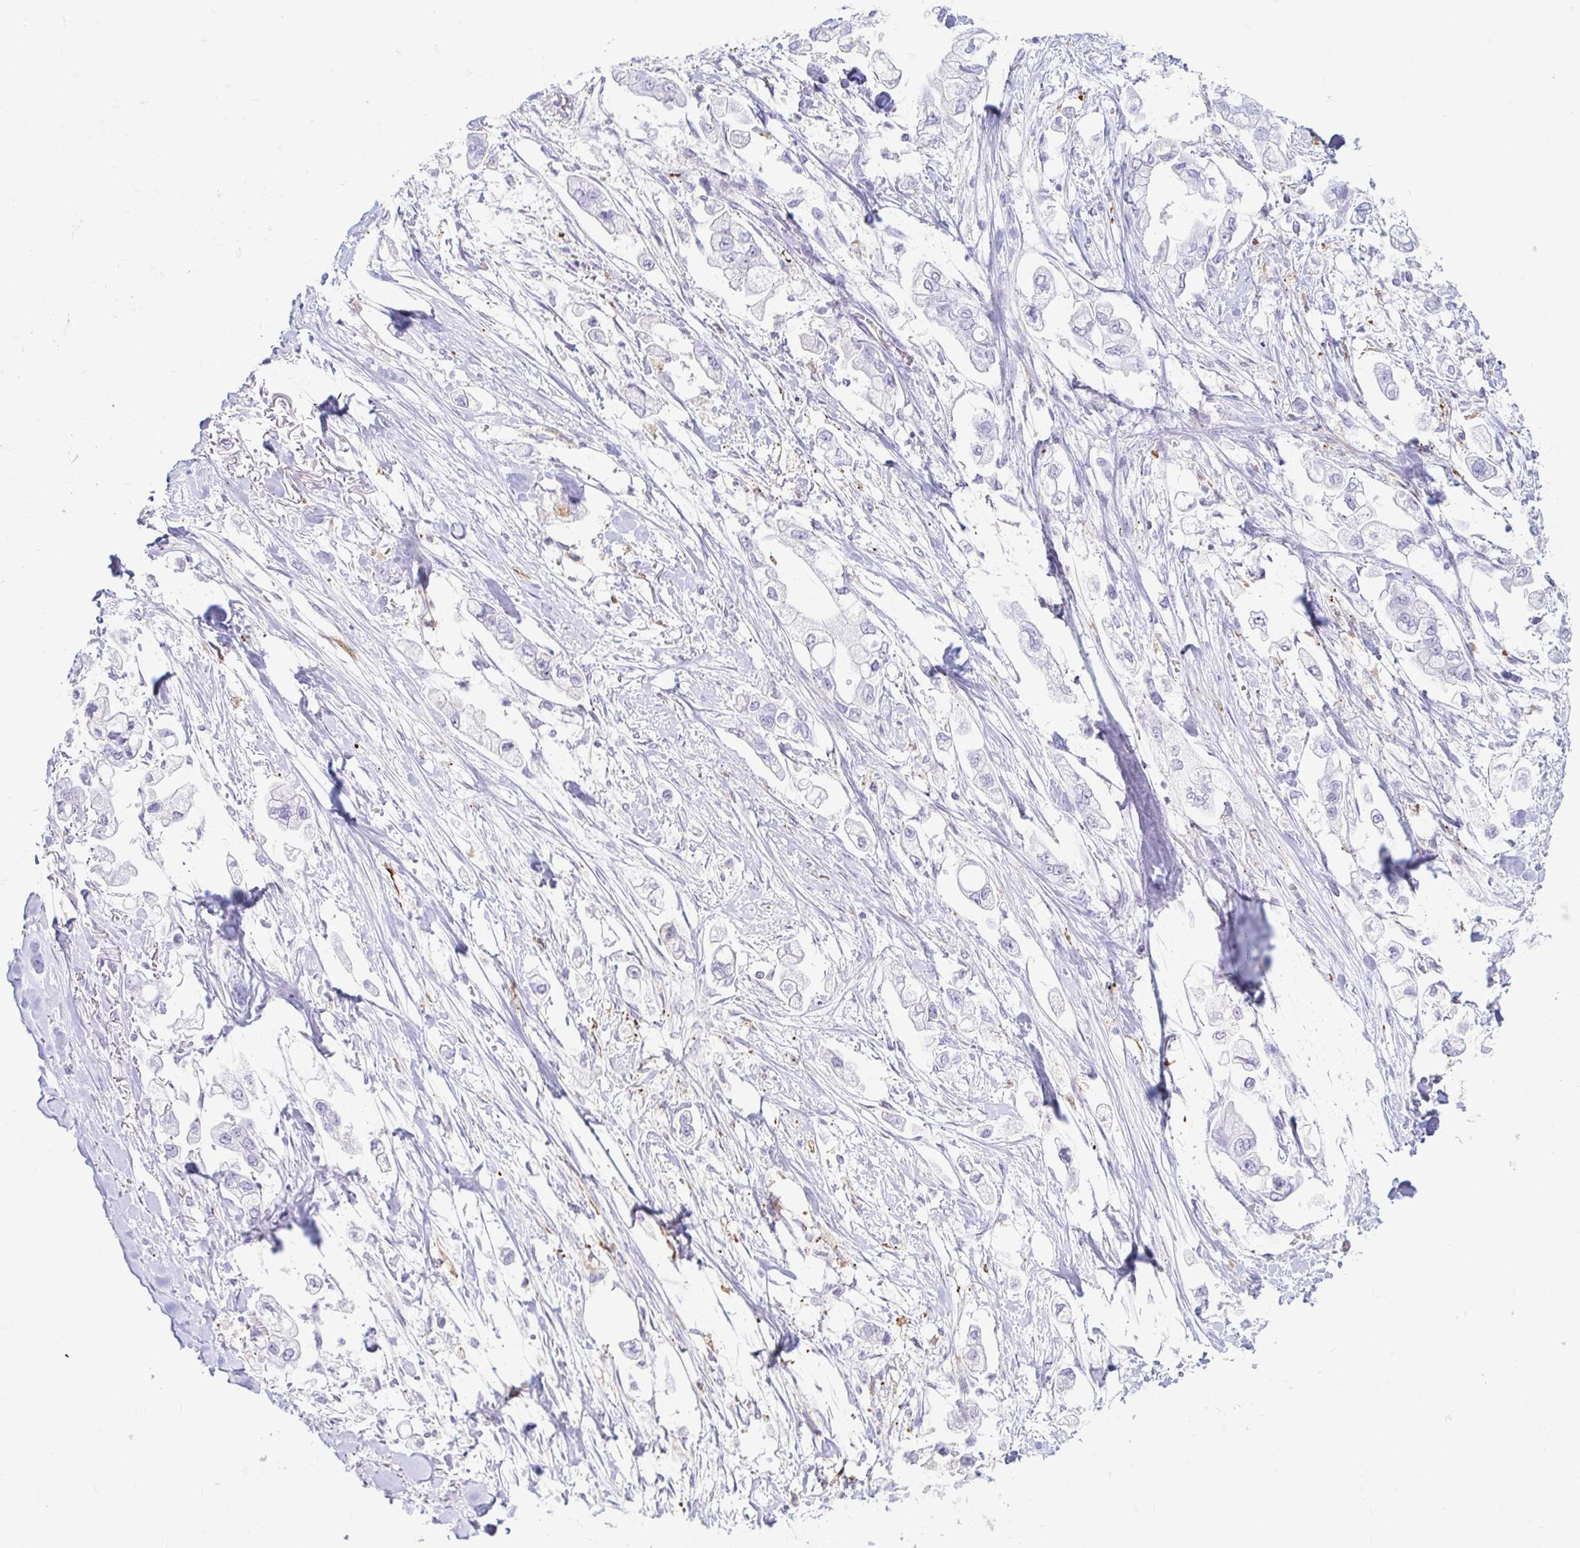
{"staining": {"intensity": "negative", "quantity": "none", "location": "none"}, "tissue": "stomach cancer", "cell_type": "Tumor cells", "image_type": "cancer", "snomed": [{"axis": "morphology", "description": "Adenocarcinoma, NOS"}, {"axis": "topography", "description": "Stomach"}], "caption": "Protein analysis of stomach cancer (adenocarcinoma) exhibits no significant positivity in tumor cells. Nuclei are stained in blue.", "gene": "ERICH6", "patient": {"sex": "male", "age": 62}}